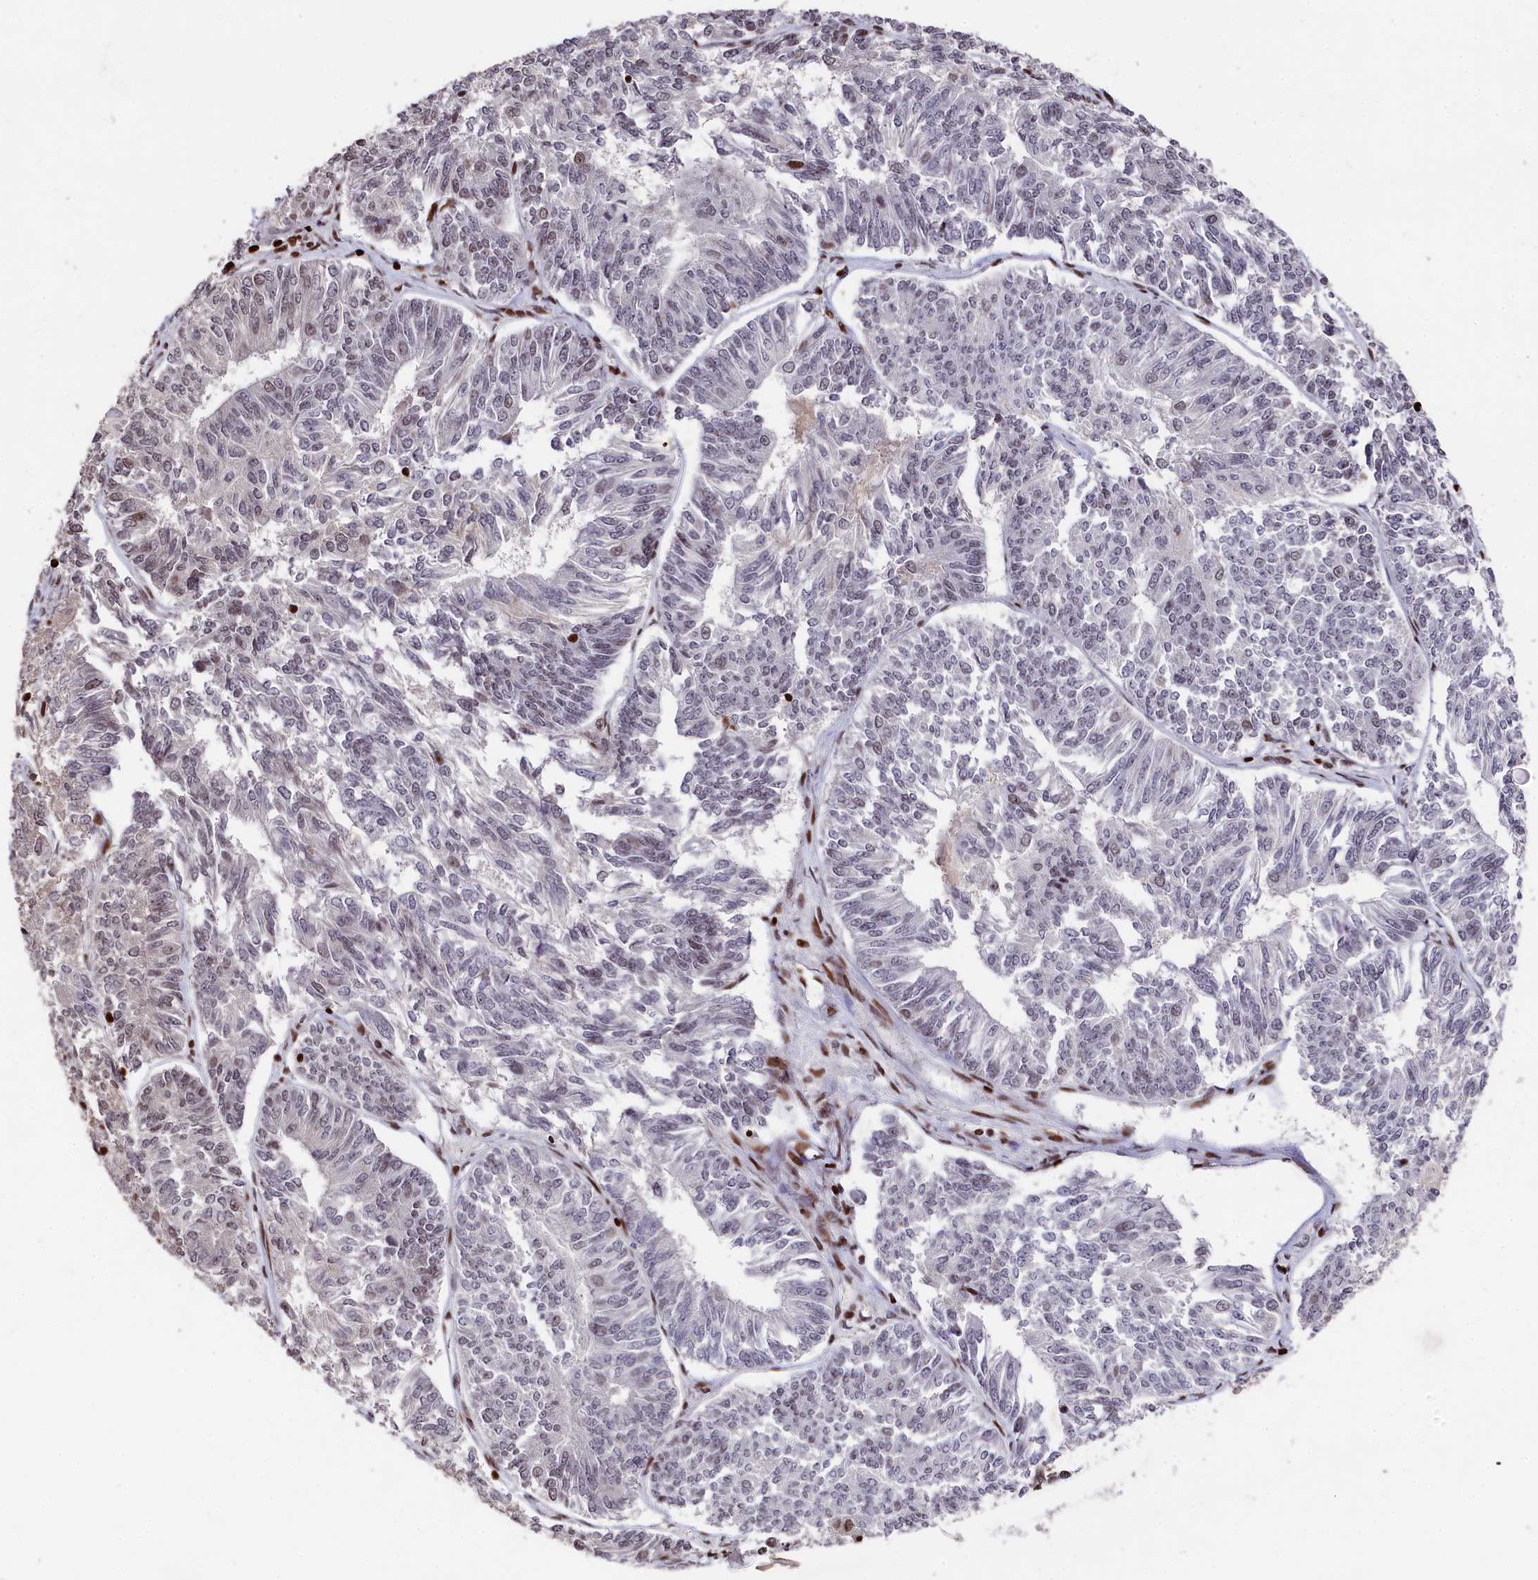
{"staining": {"intensity": "strong", "quantity": "<25%", "location": "nuclear"}, "tissue": "endometrial cancer", "cell_type": "Tumor cells", "image_type": "cancer", "snomed": [{"axis": "morphology", "description": "Adenocarcinoma, NOS"}, {"axis": "topography", "description": "Endometrium"}], "caption": "Protein expression analysis of human adenocarcinoma (endometrial) reveals strong nuclear positivity in about <25% of tumor cells. (Brightfield microscopy of DAB IHC at high magnification).", "gene": "MCF2L2", "patient": {"sex": "female", "age": 58}}